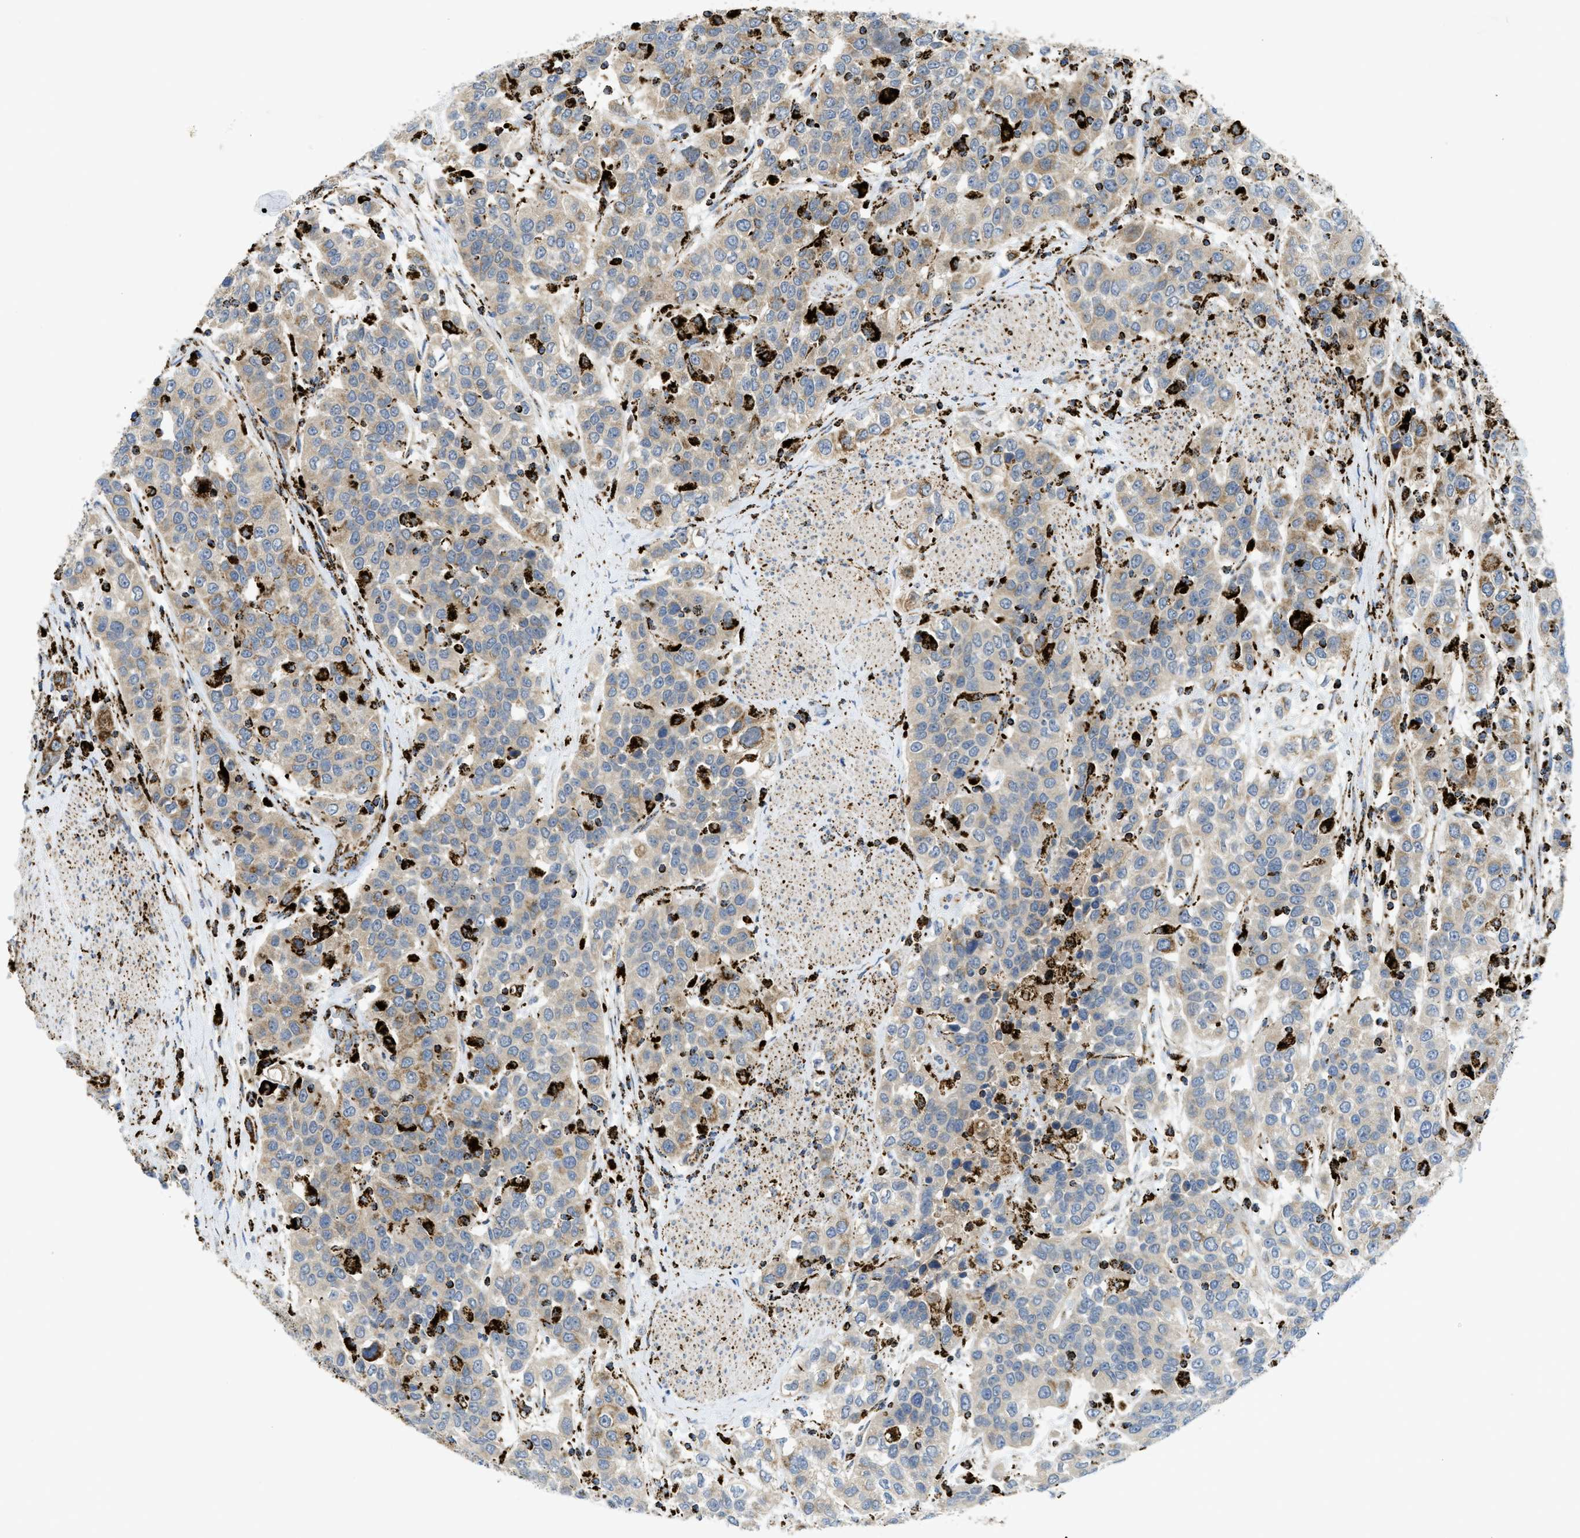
{"staining": {"intensity": "weak", "quantity": ">75%", "location": "cytoplasmic/membranous"}, "tissue": "urothelial cancer", "cell_type": "Tumor cells", "image_type": "cancer", "snomed": [{"axis": "morphology", "description": "Urothelial carcinoma, High grade"}, {"axis": "topography", "description": "Urinary bladder"}], "caption": "DAB immunohistochemical staining of high-grade urothelial carcinoma displays weak cytoplasmic/membranous protein expression in approximately >75% of tumor cells.", "gene": "SQOR", "patient": {"sex": "female", "age": 80}}